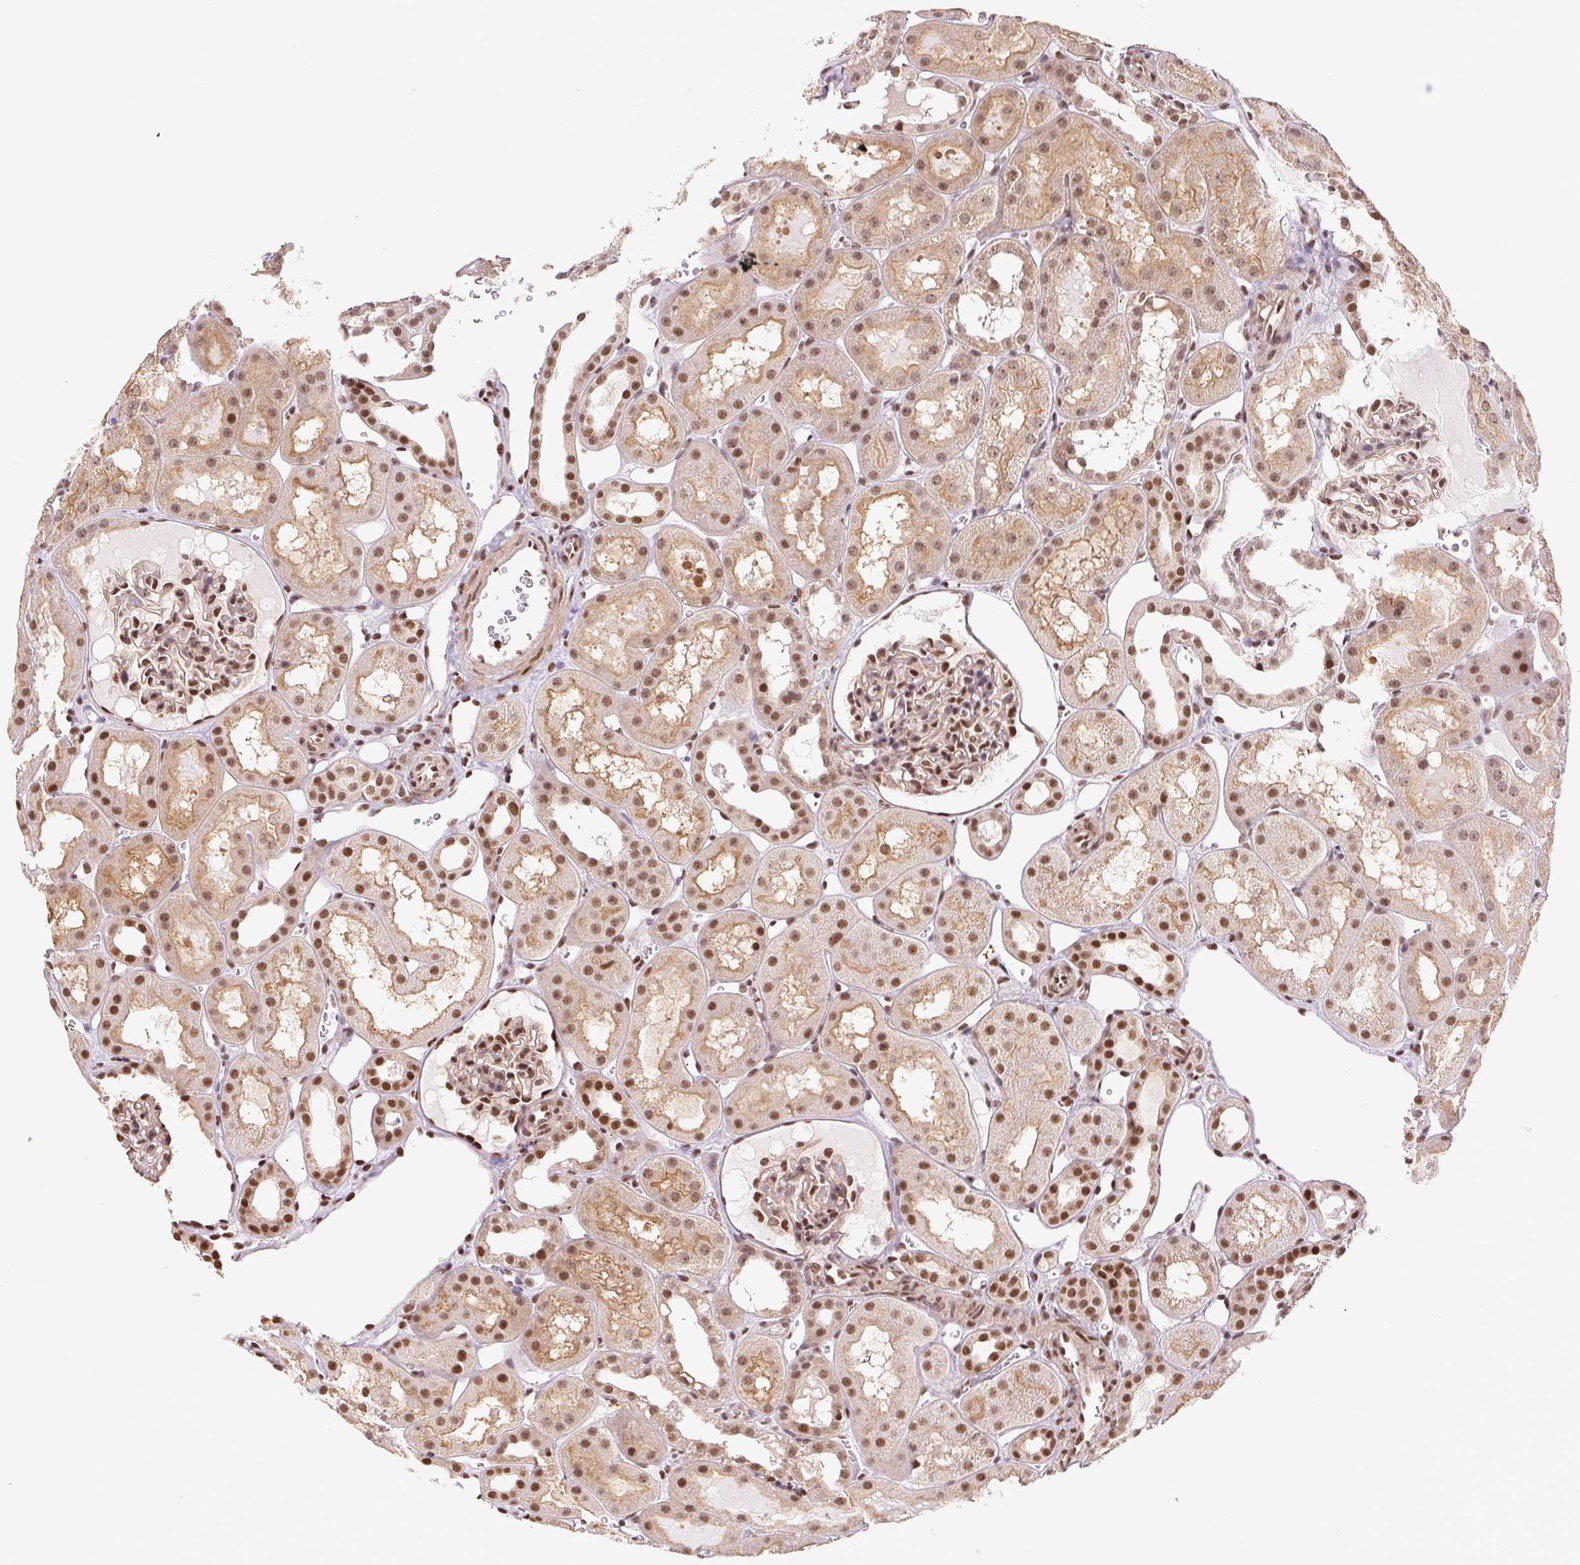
{"staining": {"intensity": "moderate", "quantity": ">75%", "location": "nuclear"}, "tissue": "kidney", "cell_type": "Cells in glomeruli", "image_type": "normal", "snomed": [{"axis": "morphology", "description": "Normal tissue, NOS"}, {"axis": "topography", "description": "Kidney"}, {"axis": "topography", "description": "Urinary bladder"}], "caption": "Immunohistochemical staining of benign kidney shows >75% levels of moderate nuclear protein positivity in about >75% of cells in glomeruli.", "gene": "CWC25", "patient": {"sex": "male", "age": 16}}